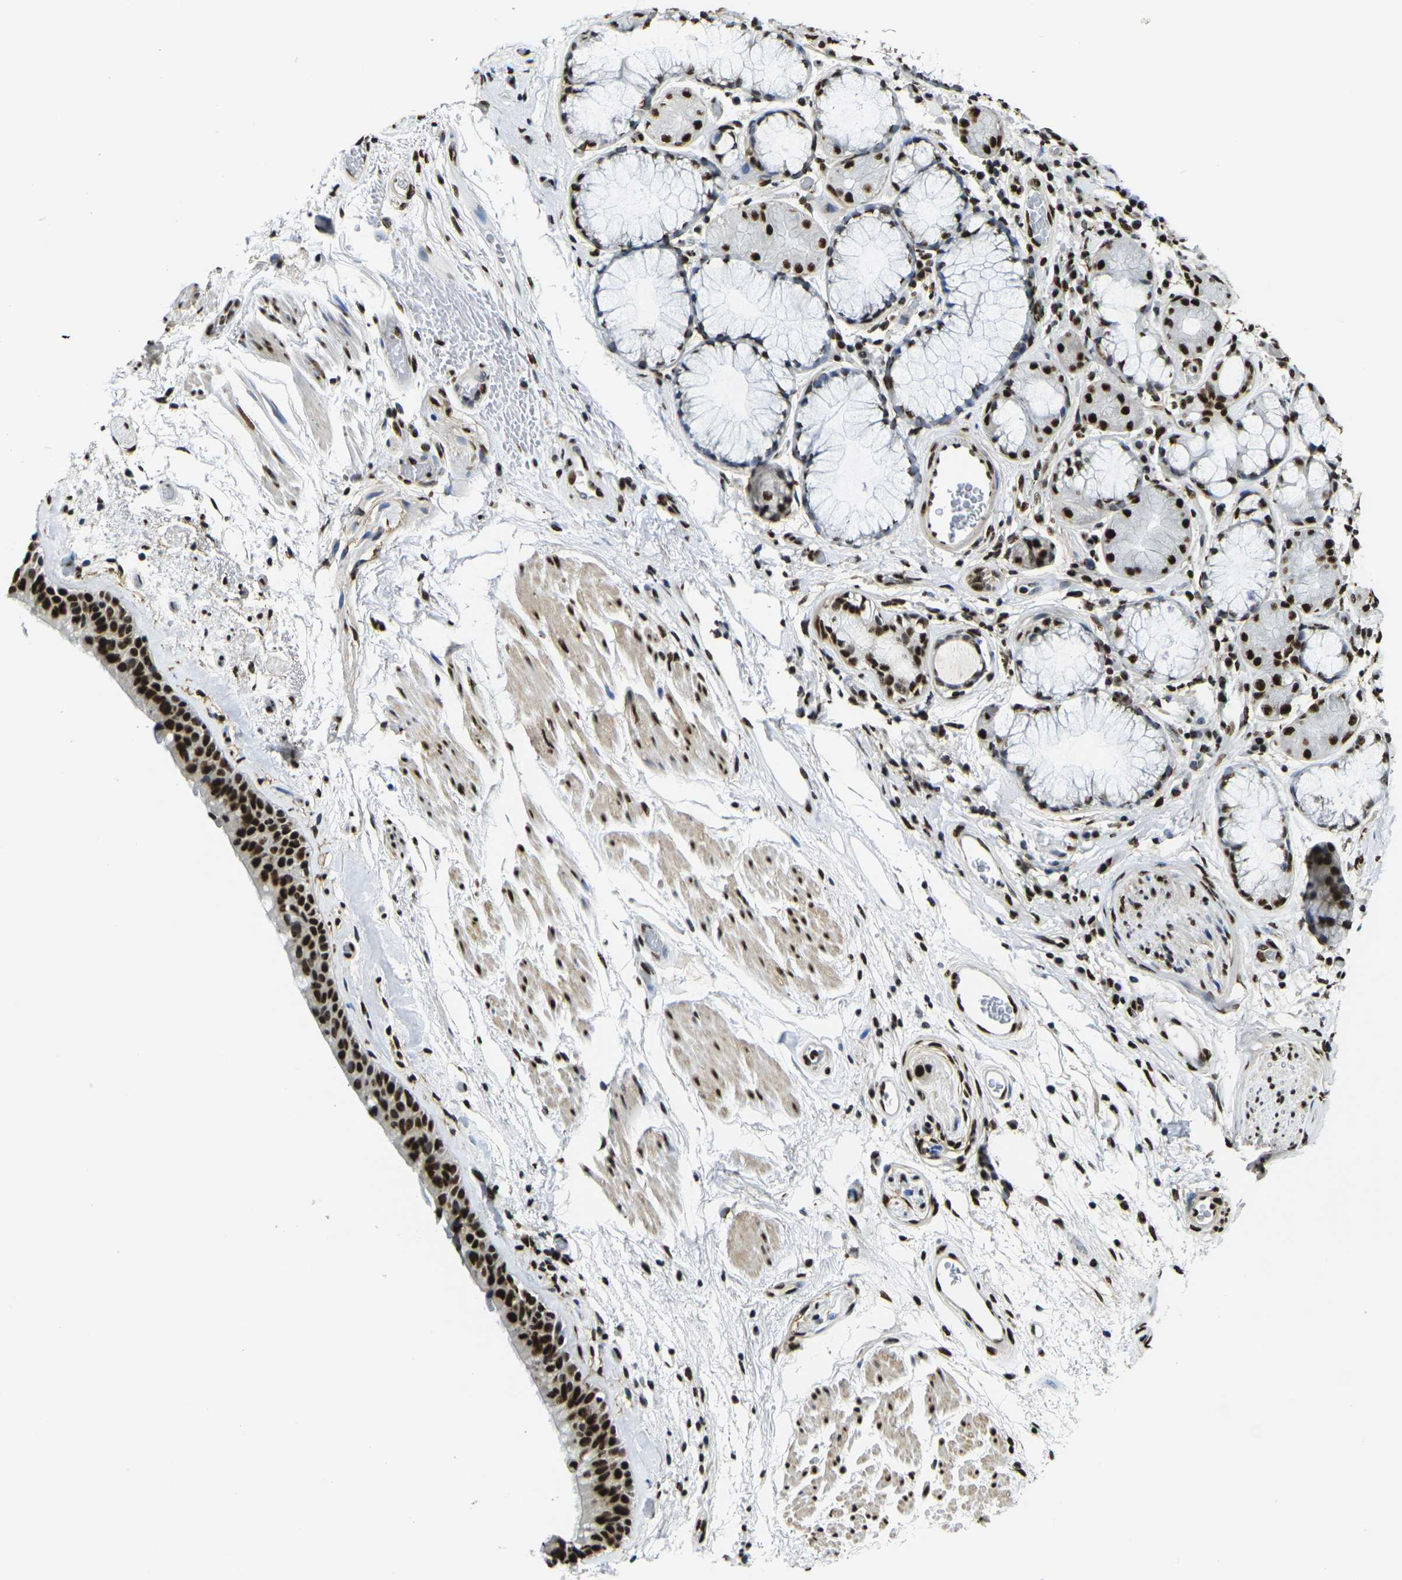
{"staining": {"intensity": "strong", "quantity": ">75%", "location": "nuclear"}, "tissue": "bronchus", "cell_type": "Respiratory epithelial cells", "image_type": "normal", "snomed": [{"axis": "morphology", "description": "Normal tissue, NOS"}, {"axis": "morphology", "description": "Adenocarcinoma, NOS"}, {"axis": "topography", "description": "Bronchus"}, {"axis": "topography", "description": "Lung"}], "caption": "A high amount of strong nuclear expression is appreciated in approximately >75% of respiratory epithelial cells in normal bronchus. (DAB (3,3'-diaminobenzidine) IHC, brown staining for protein, blue staining for nuclei).", "gene": "SMARCC1", "patient": {"sex": "female", "age": 54}}